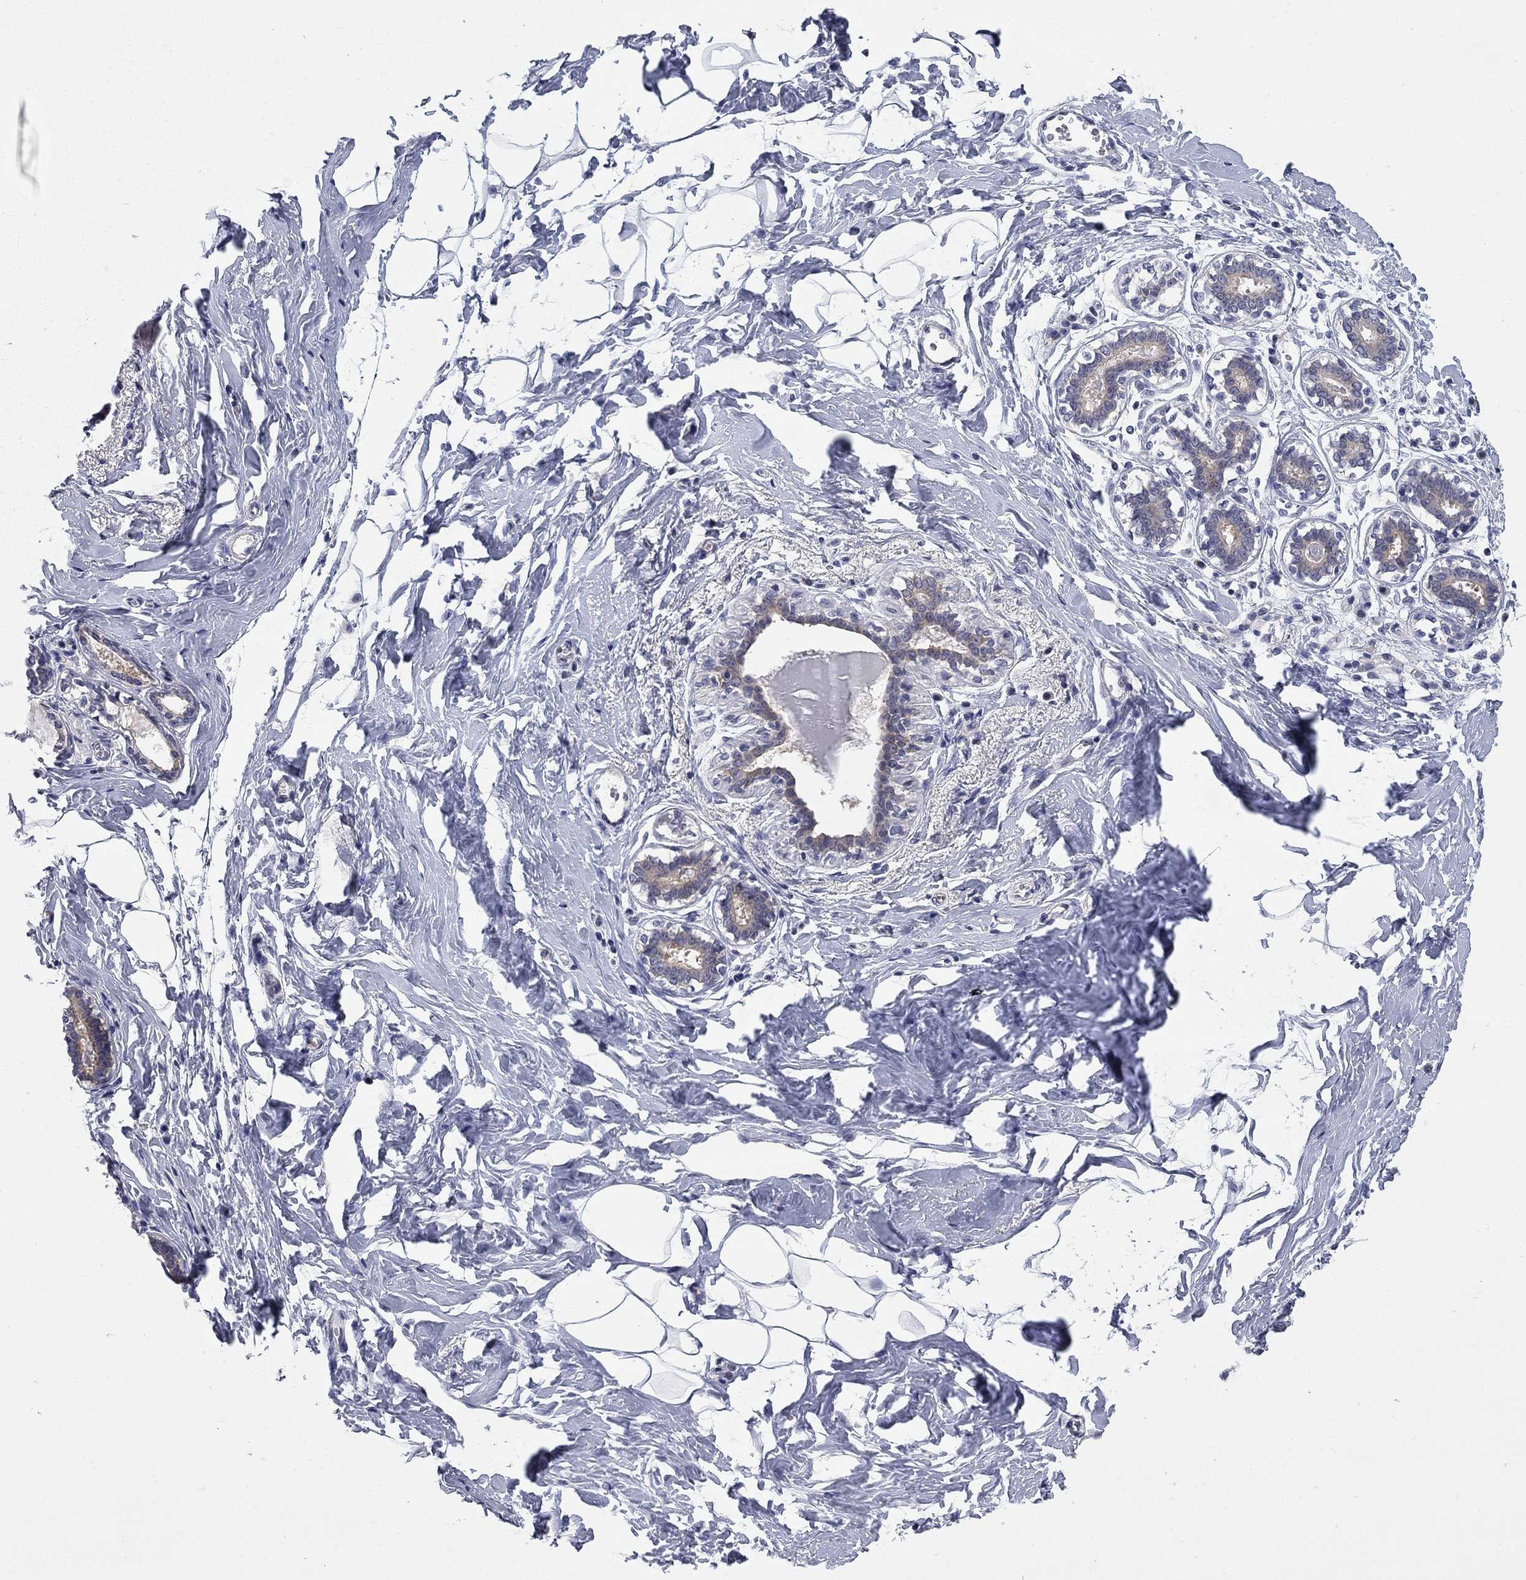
{"staining": {"intensity": "negative", "quantity": "none", "location": "none"}, "tissue": "breast", "cell_type": "Adipocytes", "image_type": "normal", "snomed": [{"axis": "morphology", "description": "Normal tissue, NOS"}, {"axis": "morphology", "description": "Lobular carcinoma, in situ"}, {"axis": "topography", "description": "Breast"}], "caption": "A histopathology image of breast stained for a protein demonstrates no brown staining in adipocytes.", "gene": "ENSG00000255639", "patient": {"sex": "female", "age": 35}}